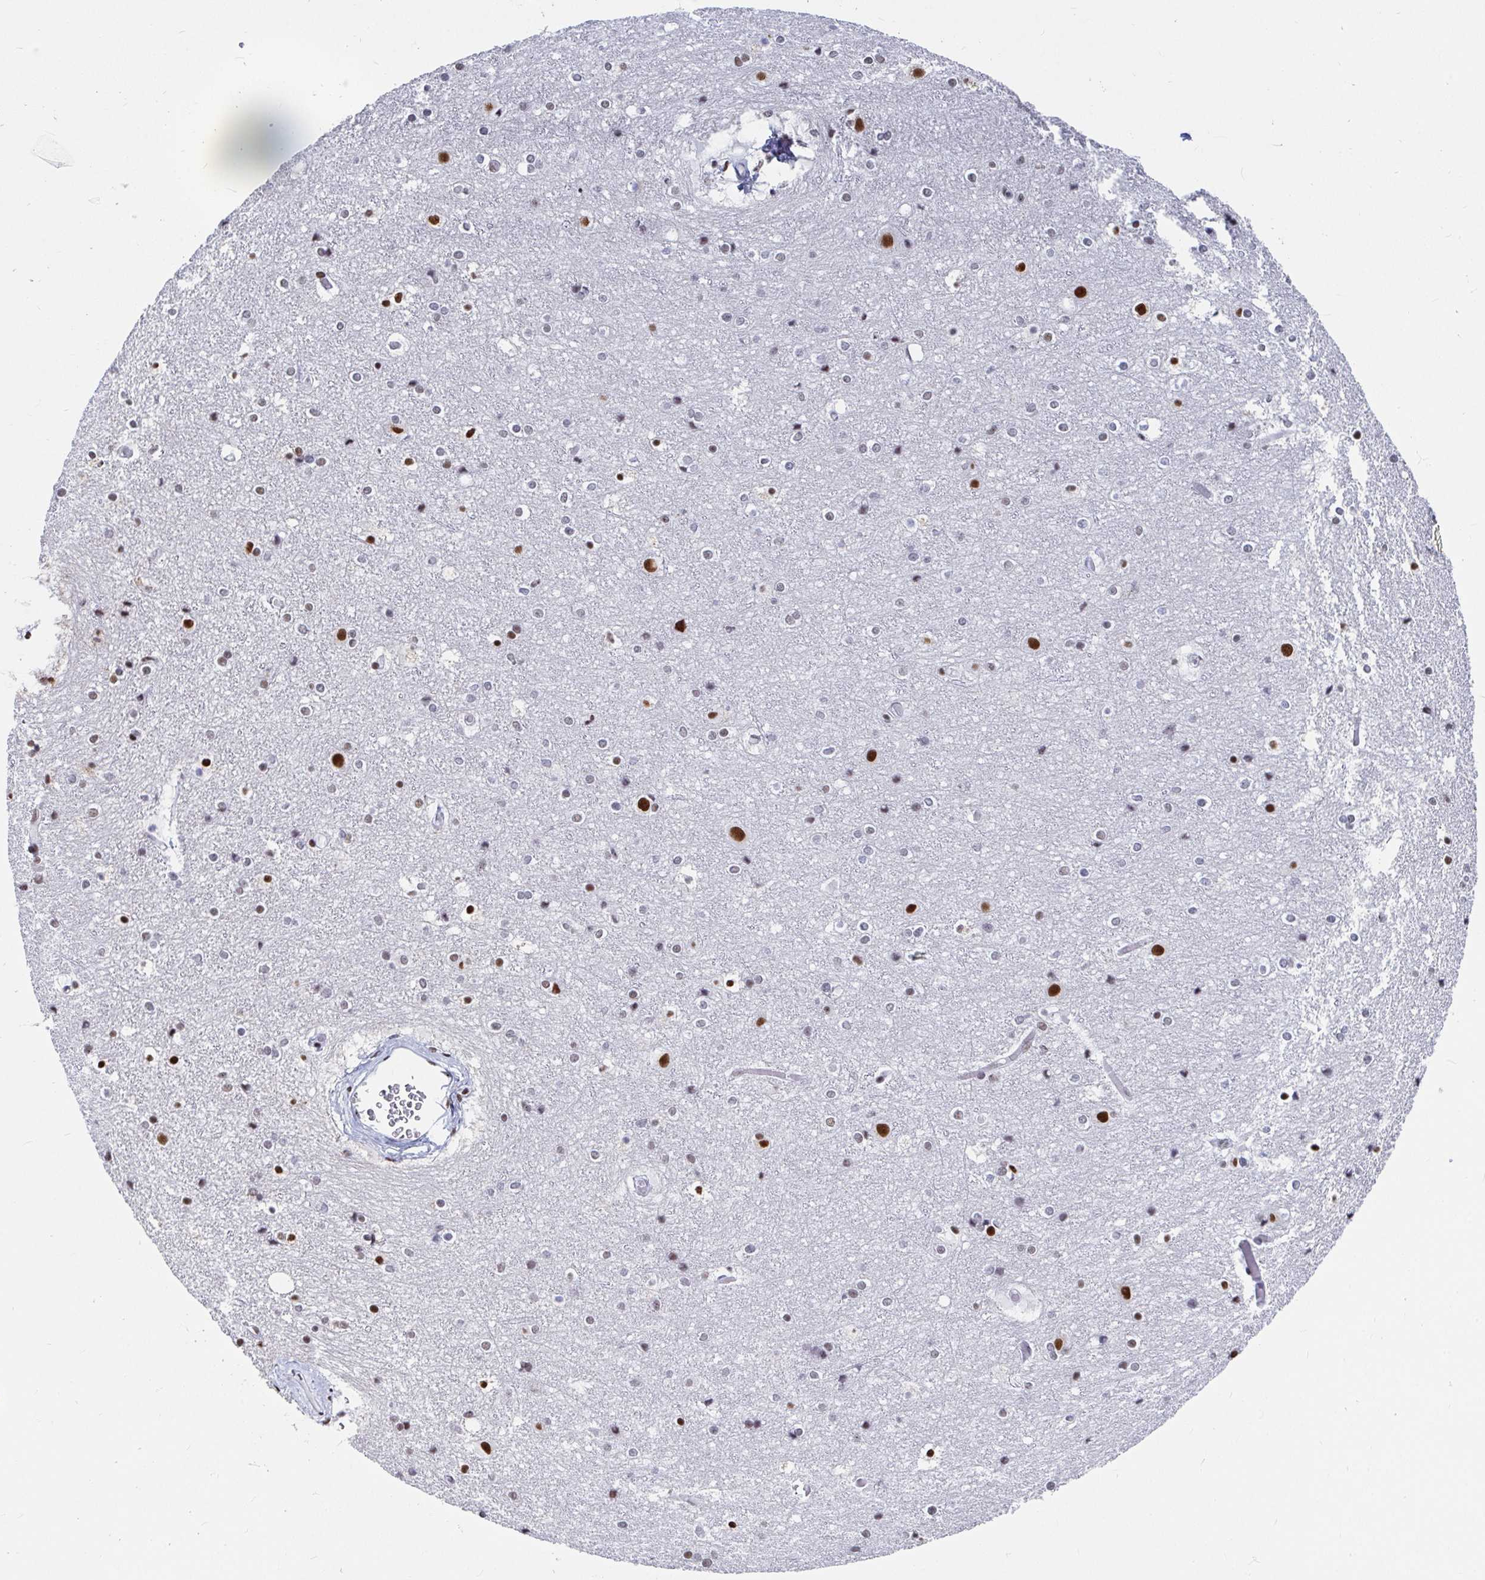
{"staining": {"intensity": "moderate", "quantity": "<25%", "location": "nuclear"}, "tissue": "cerebral cortex", "cell_type": "Endothelial cells", "image_type": "normal", "snomed": [{"axis": "morphology", "description": "Normal tissue, NOS"}, {"axis": "topography", "description": "Cerebral cortex"}], "caption": "A high-resolution image shows immunohistochemistry staining of benign cerebral cortex, which displays moderate nuclear expression in about <25% of endothelial cells.", "gene": "SIRT7", "patient": {"sex": "female", "age": 52}}